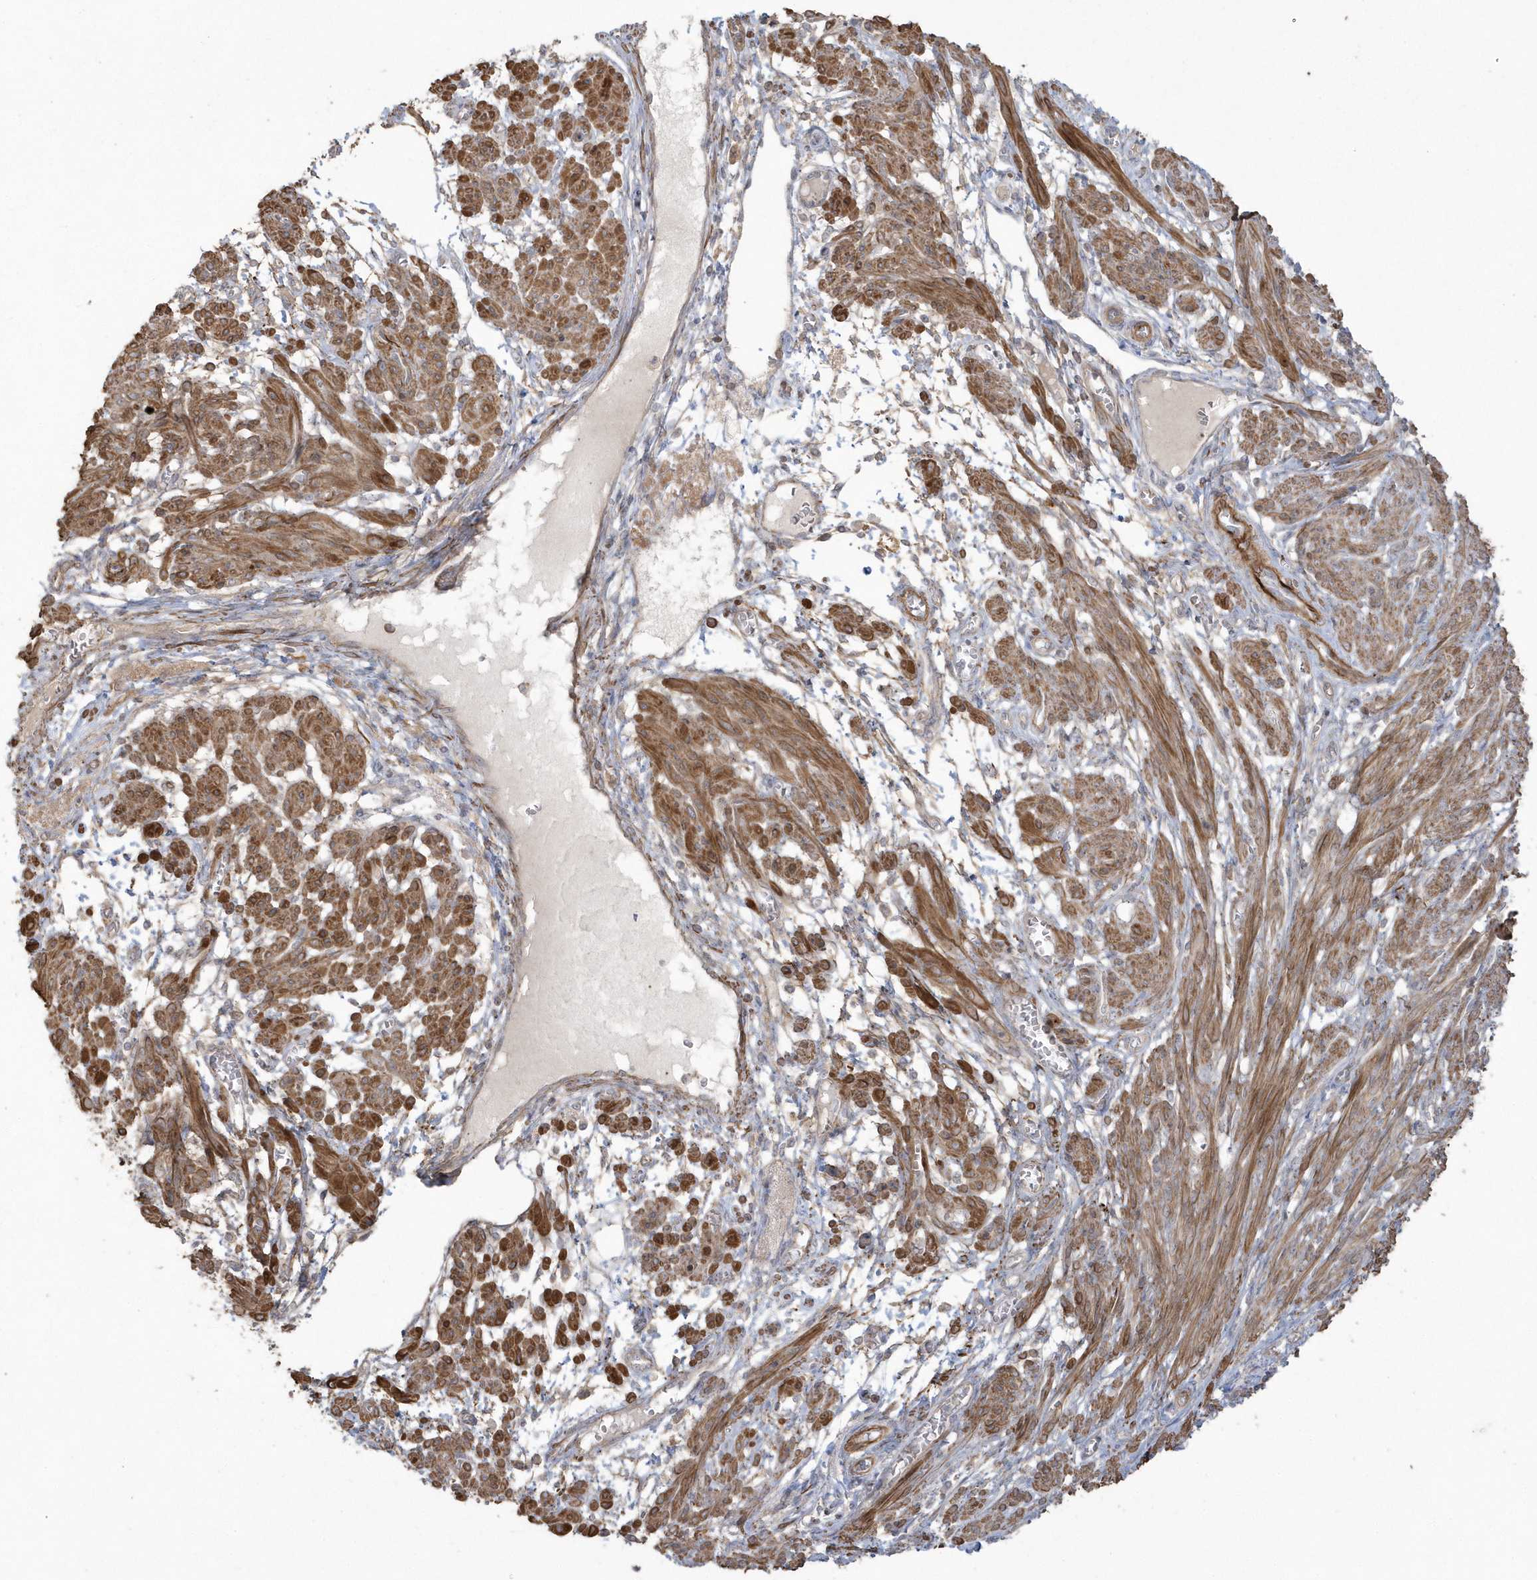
{"staining": {"intensity": "moderate", "quantity": ">75%", "location": "cytoplasmic/membranous"}, "tissue": "smooth muscle", "cell_type": "Smooth muscle cells", "image_type": "normal", "snomed": [{"axis": "morphology", "description": "Normal tissue, NOS"}, {"axis": "topography", "description": "Smooth muscle"}], "caption": "This is a photomicrograph of immunohistochemistry staining of benign smooth muscle, which shows moderate expression in the cytoplasmic/membranous of smooth muscle cells.", "gene": "ARMC8", "patient": {"sex": "female", "age": 39}}